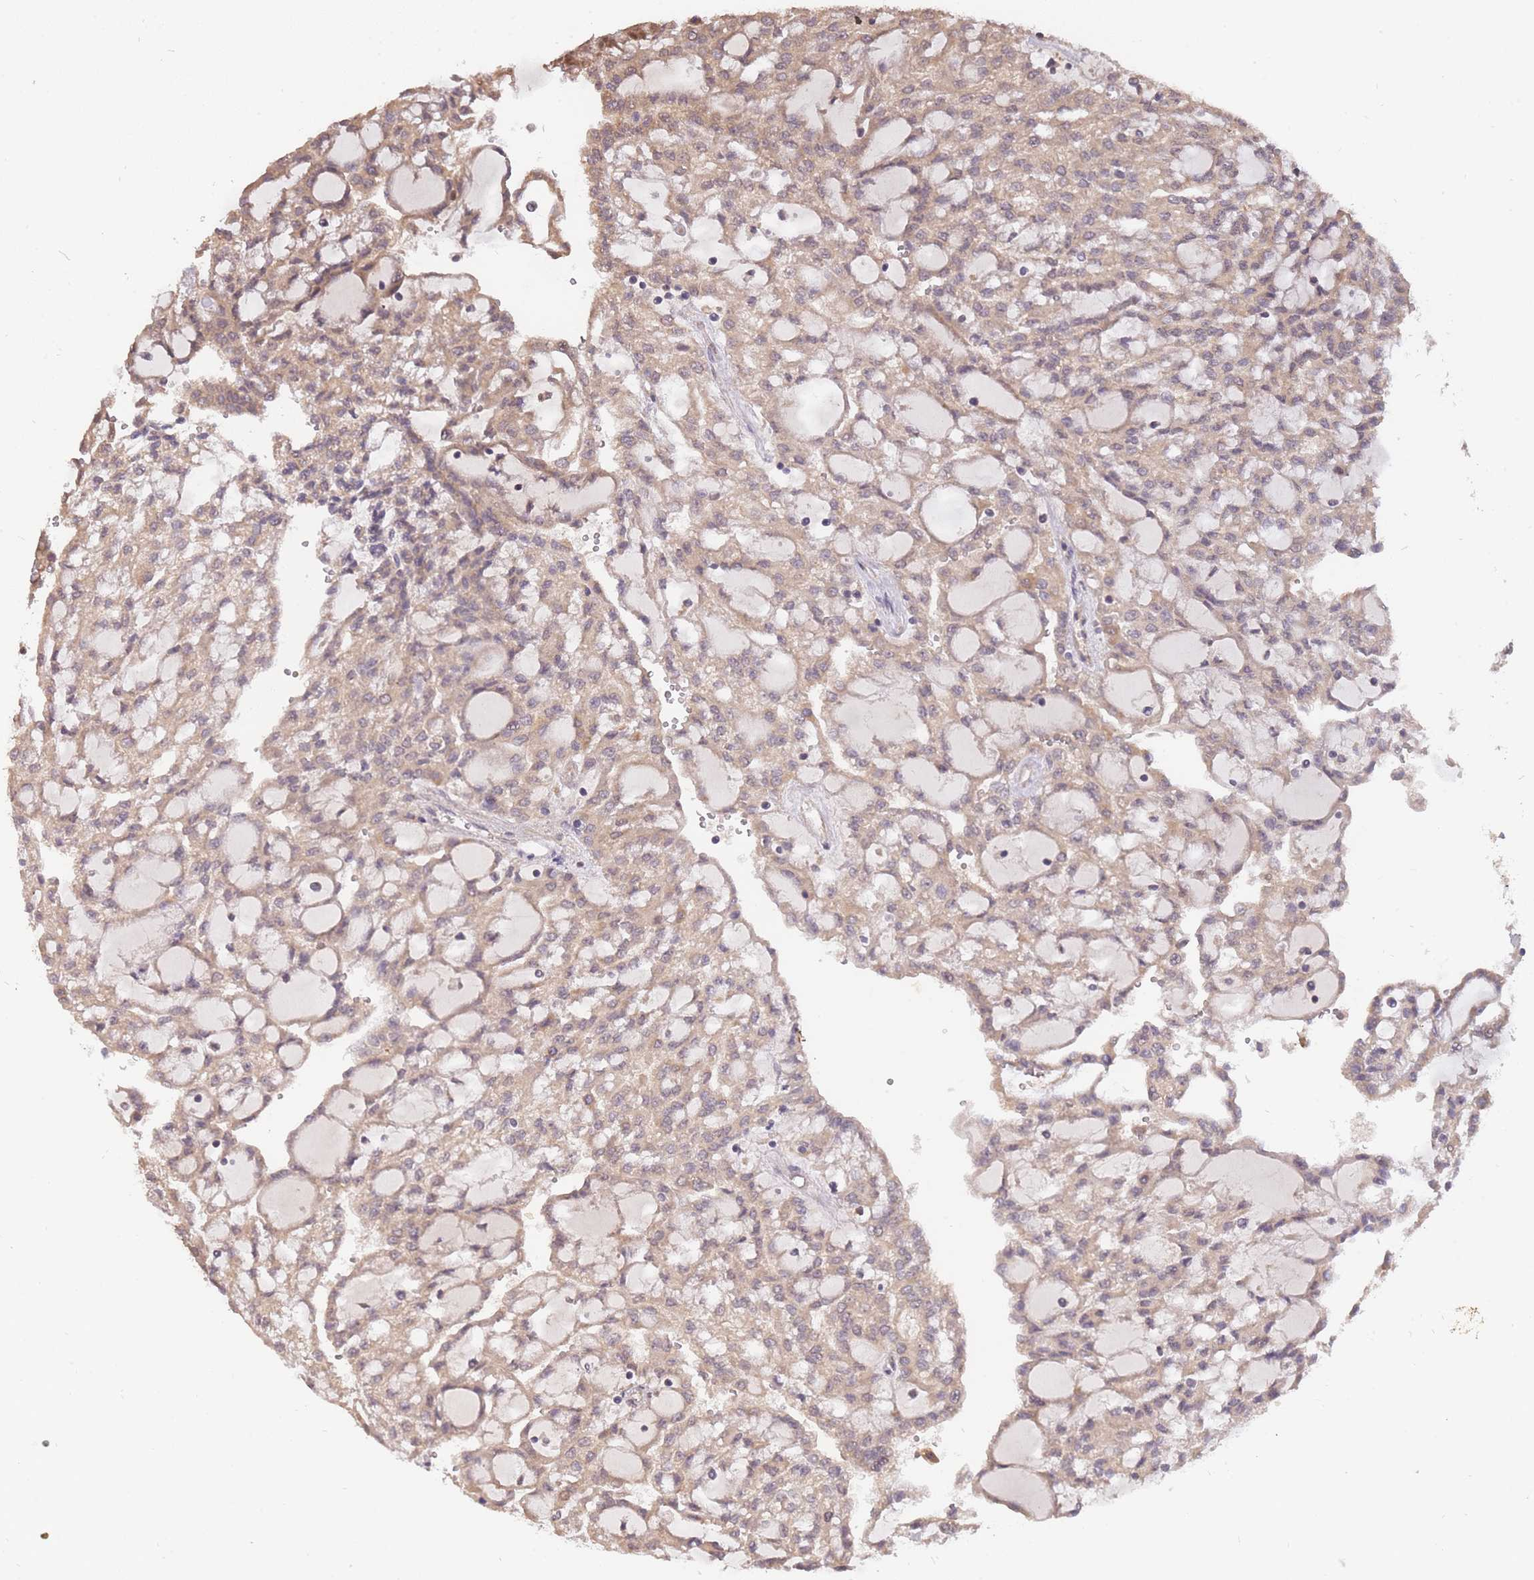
{"staining": {"intensity": "weak", "quantity": ">75%", "location": "cytoplasmic/membranous"}, "tissue": "renal cancer", "cell_type": "Tumor cells", "image_type": "cancer", "snomed": [{"axis": "morphology", "description": "Adenocarcinoma, NOS"}, {"axis": "topography", "description": "Kidney"}], "caption": "Renal adenocarcinoma was stained to show a protein in brown. There is low levels of weak cytoplasmic/membranous expression in about >75% of tumor cells. Using DAB (brown) and hematoxylin (blue) stains, captured at high magnification using brightfield microscopy.", "gene": "SMC6", "patient": {"sex": "male", "age": 63}}